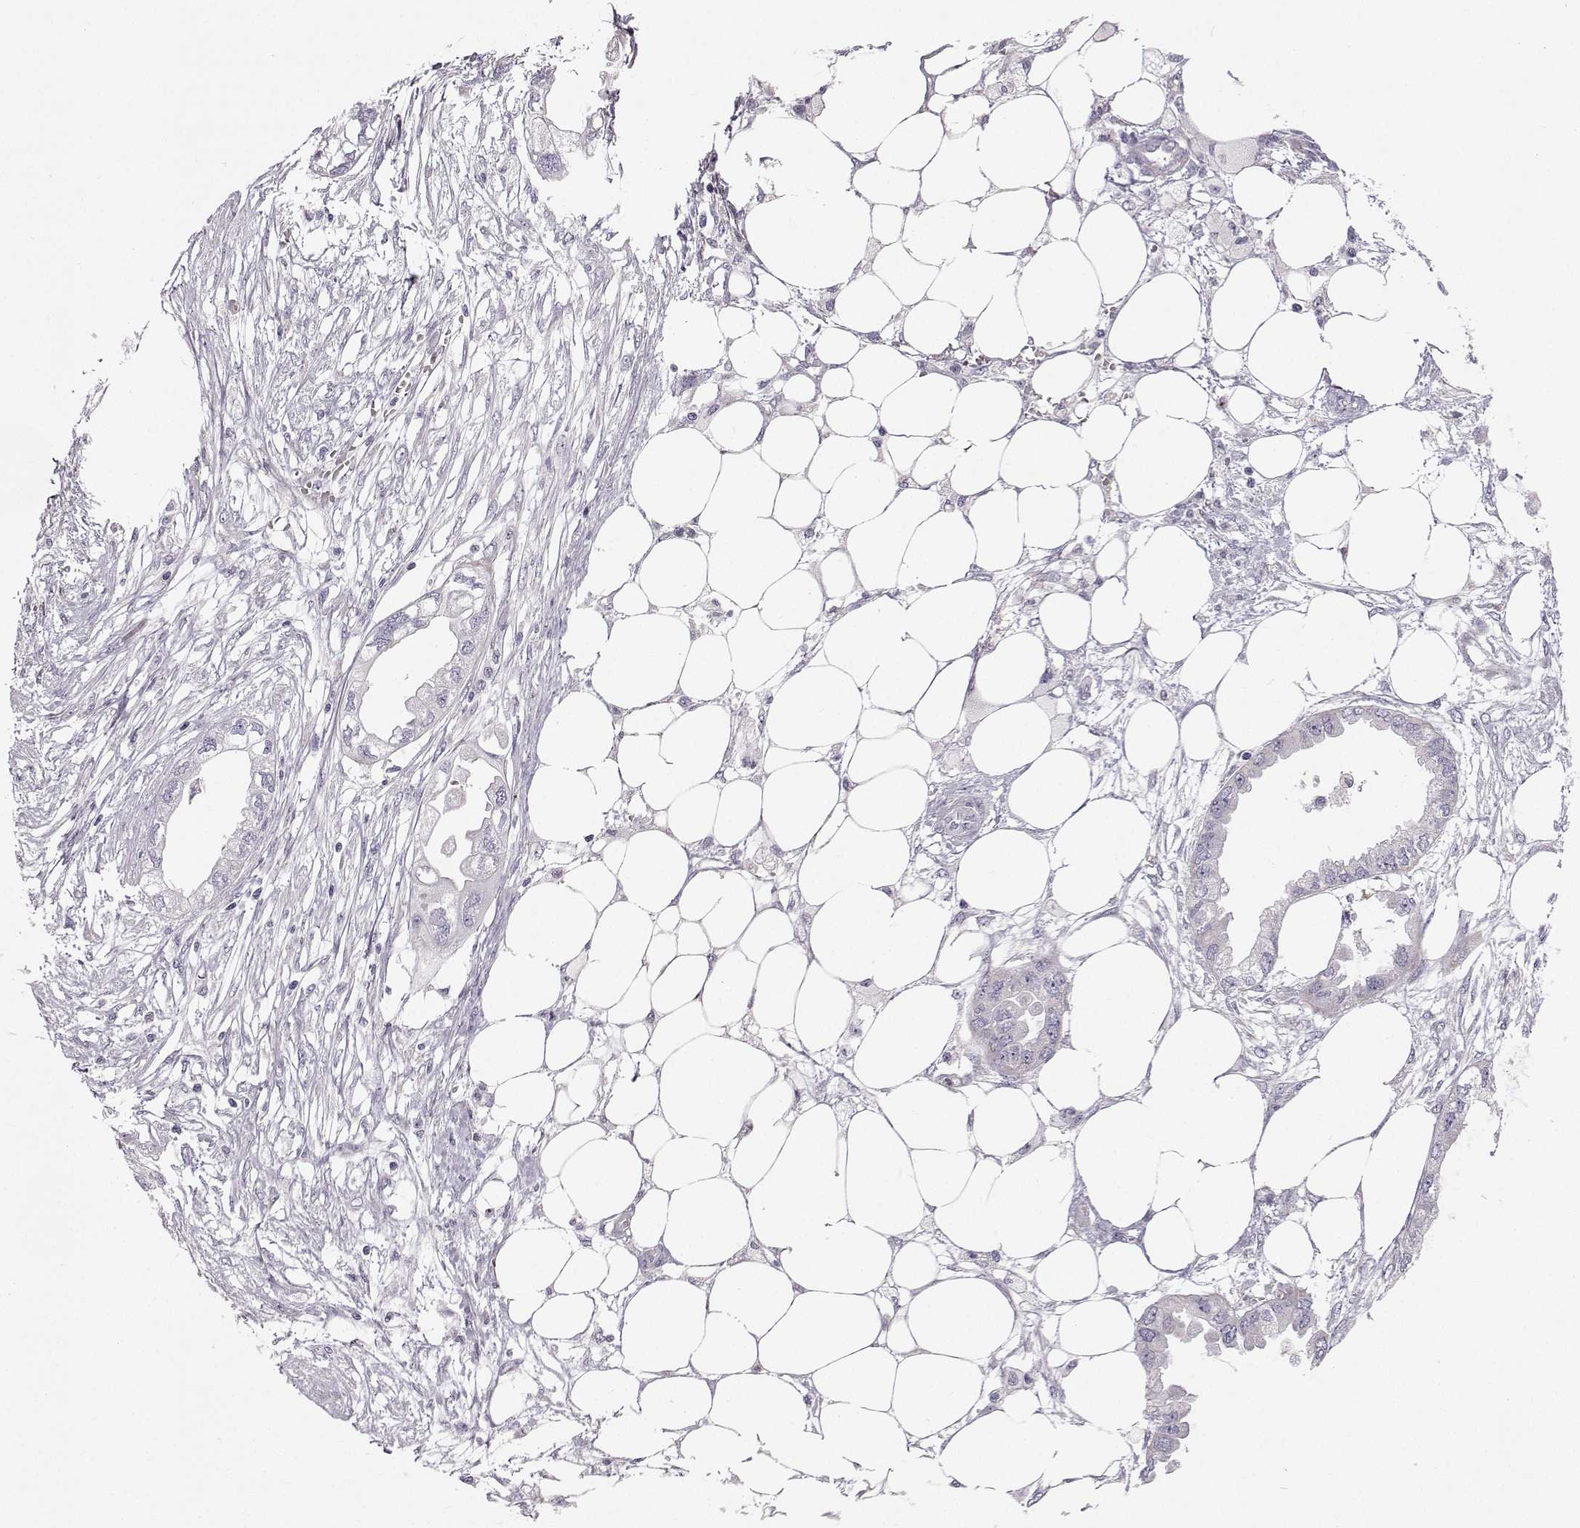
{"staining": {"intensity": "negative", "quantity": "none", "location": "none"}, "tissue": "endometrial cancer", "cell_type": "Tumor cells", "image_type": "cancer", "snomed": [{"axis": "morphology", "description": "Adenocarcinoma, NOS"}, {"axis": "morphology", "description": "Adenocarcinoma, metastatic, NOS"}, {"axis": "topography", "description": "Adipose tissue"}, {"axis": "topography", "description": "Endometrium"}], "caption": "Metastatic adenocarcinoma (endometrial) stained for a protein using immunohistochemistry reveals no expression tumor cells.", "gene": "CLN6", "patient": {"sex": "female", "age": 67}}